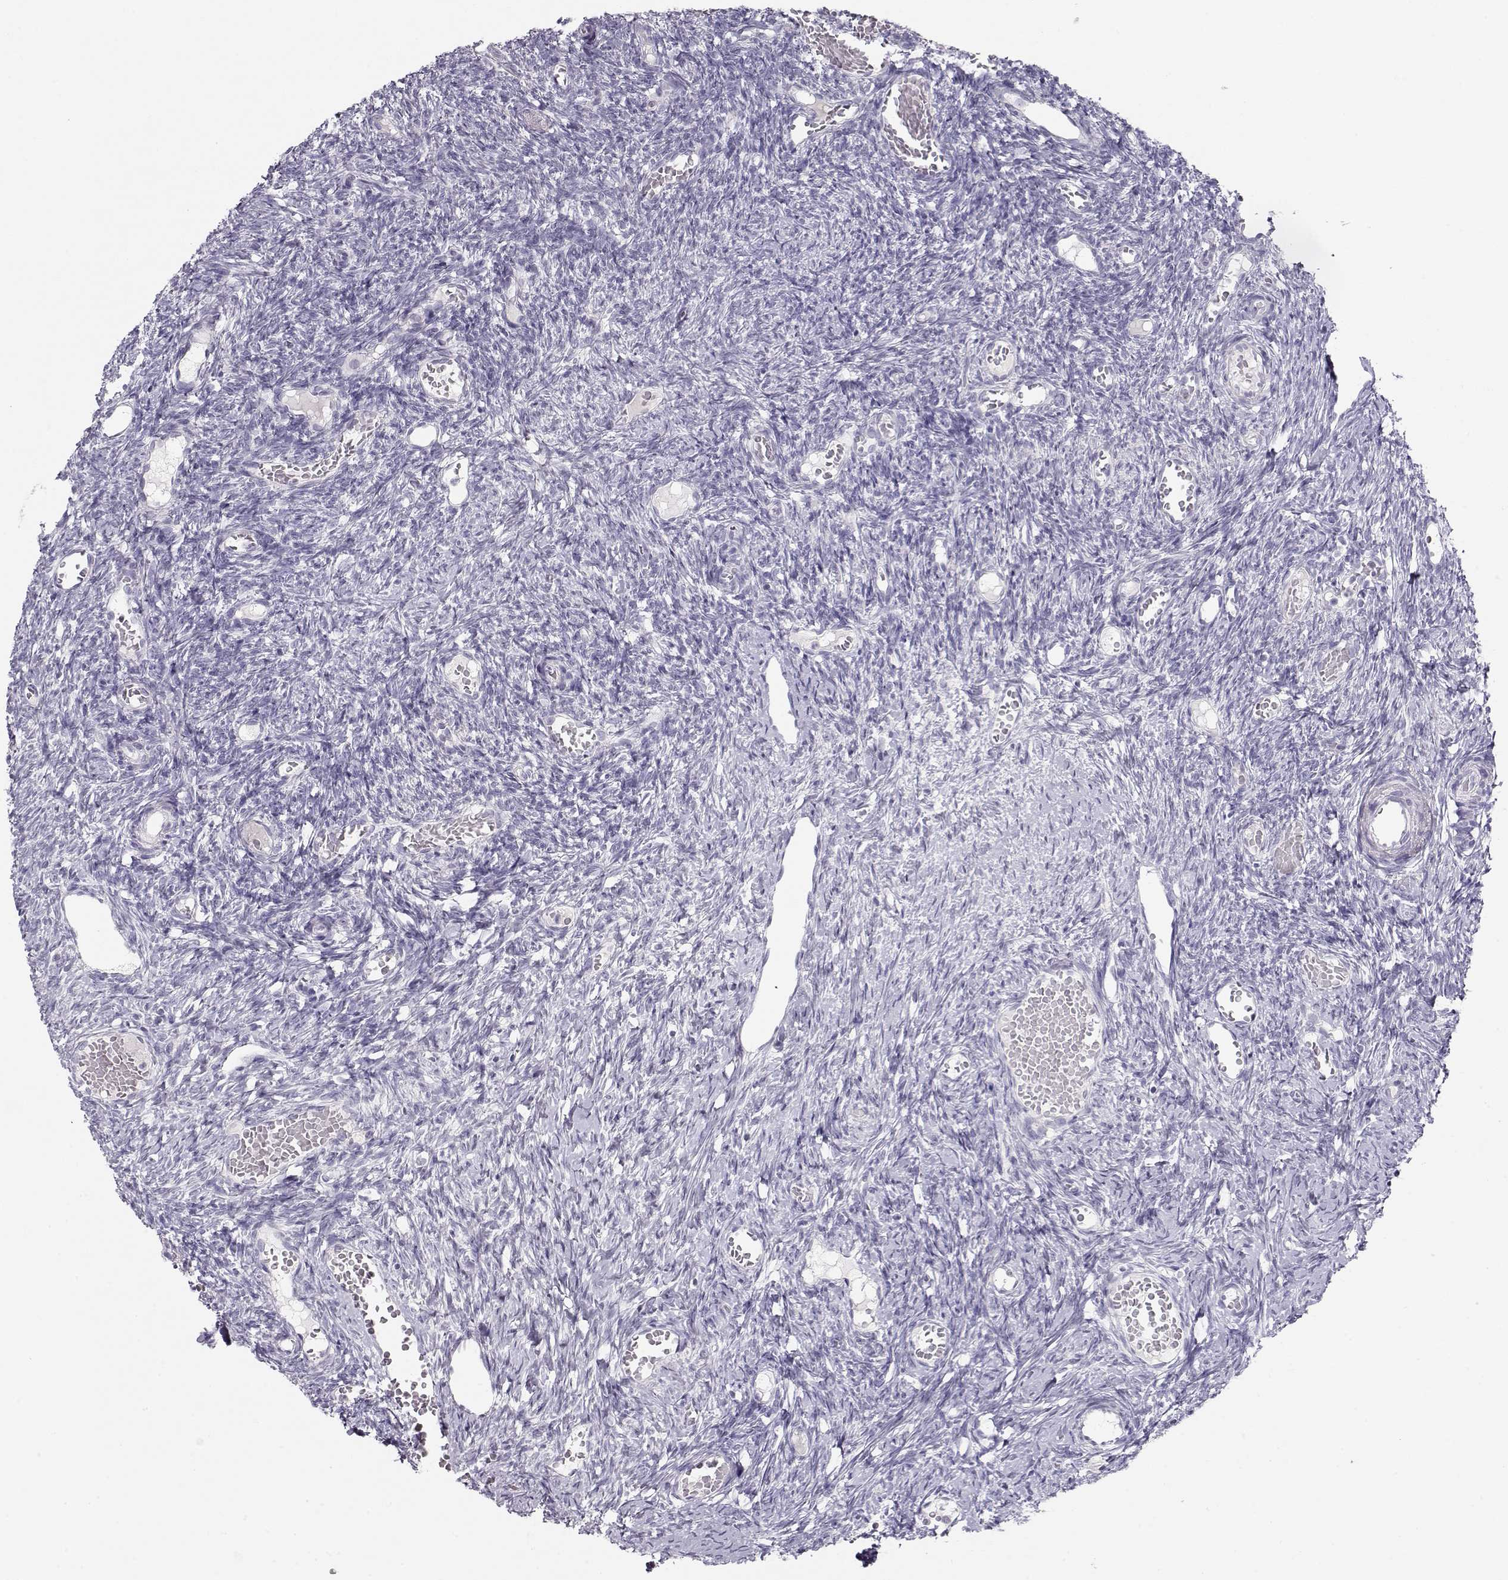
{"staining": {"intensity": "negative", "quantity": "none", "location": "none"}, "tissue": "ovary", "cell_type": "Follicle cells", "image_type": "normal", "snomed": [{"axis": "morphology", "description": "Normal tissue, NOS"}, {"axis": "topography", "description": "Ovary"}], "caption": "Immunohistochemistry (IHC) micrograph of benign ovary stained for a protein (brown), which displays no positivity in follicle cells.", "gene": "IMPG1", "patient": {"sex": "female", "age": 39}}